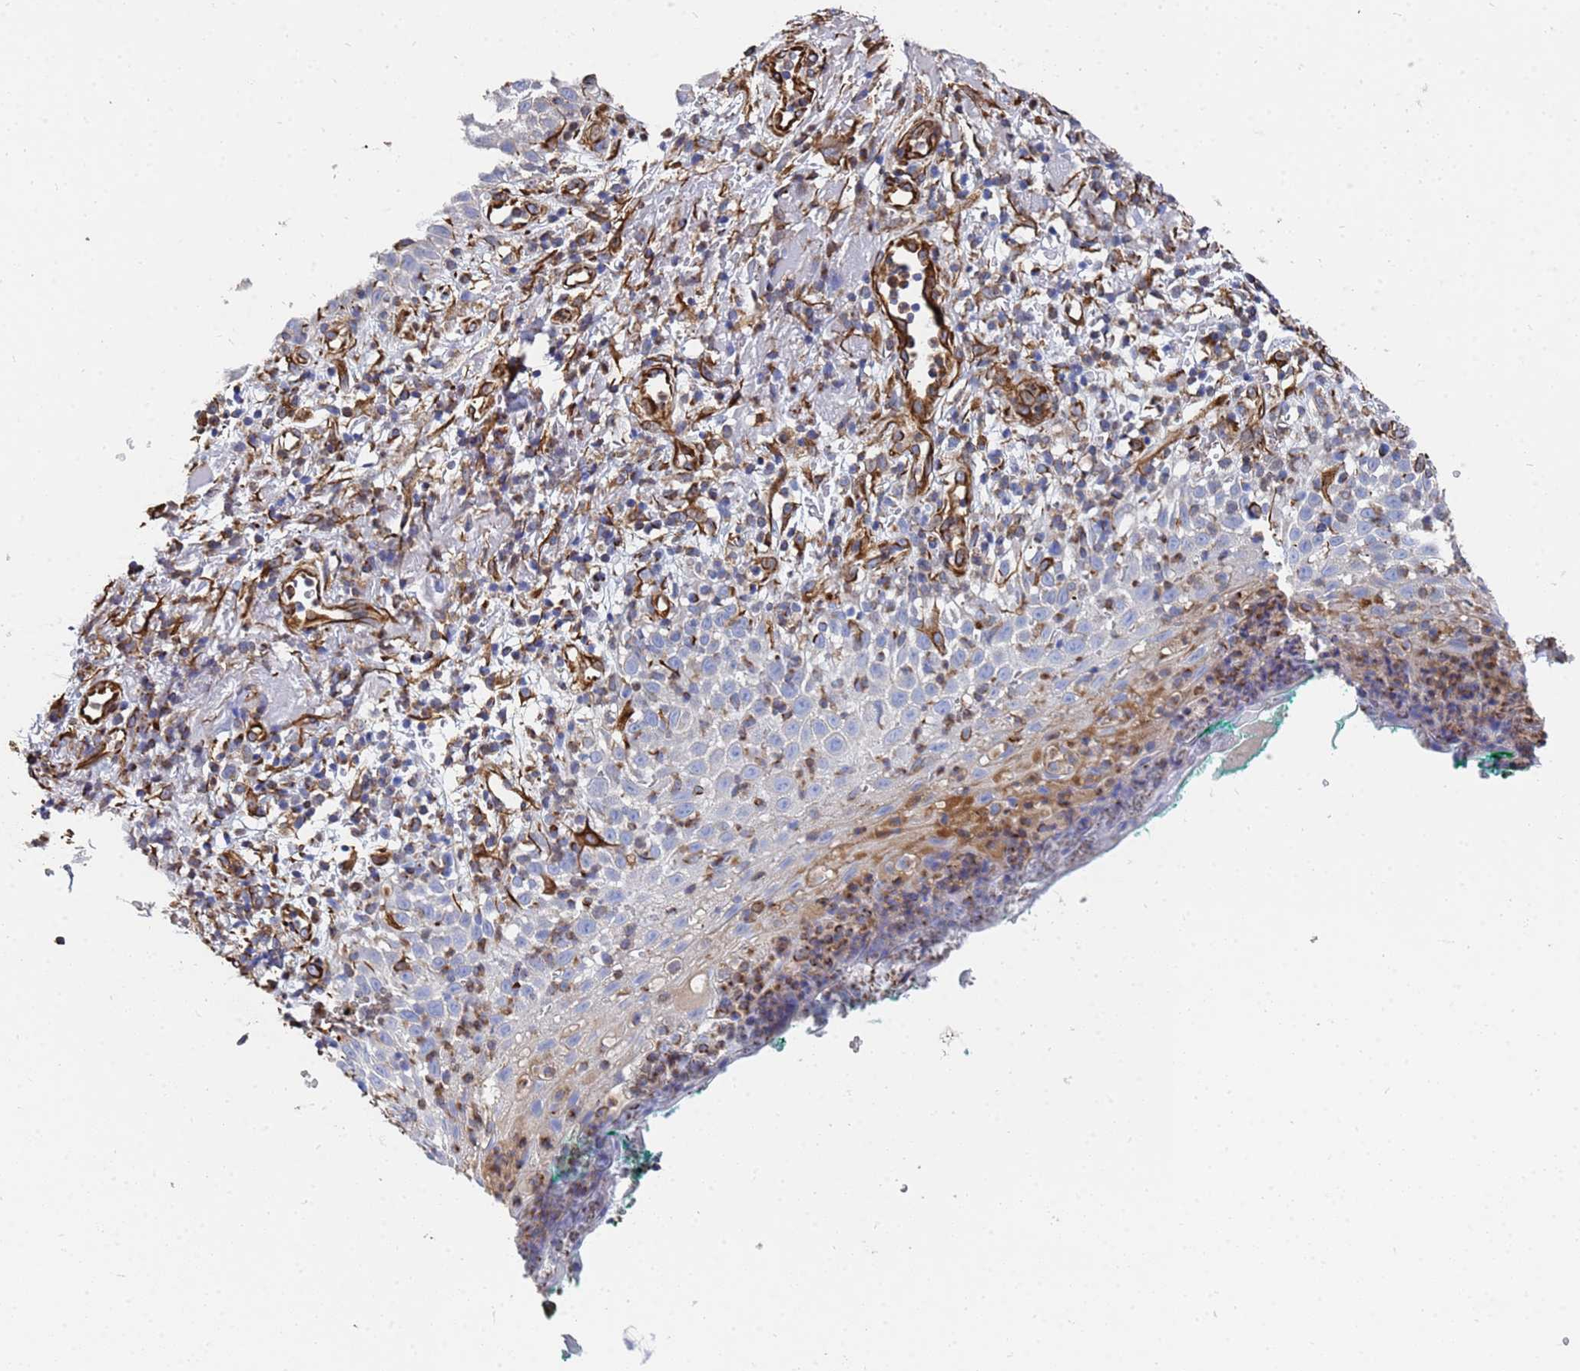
{"staining": {"intensity": "negative", "quantity": "none", "location": "none"}, "tissue": "melanoma", "cell_type": "Tumor cells", "image_type": "cancer", "snomed": [{"axis": "morphology", "description": "Necrosis, NOS"}, {"axis": "morphology", "description": "Malignant melanoma, NOS"}, {"axis": "topography", "description": "Skin"}], "caption": "Immunohistochemical staining of melanoma shows no significant staining in tumor cells. (DAB (3,3'-diaminobenzidine) immunohistochemistry visualized using brightfield microscopy, high magnification).", "gene": "SYT13", "patient": {"sex": "female", "age": 87}}